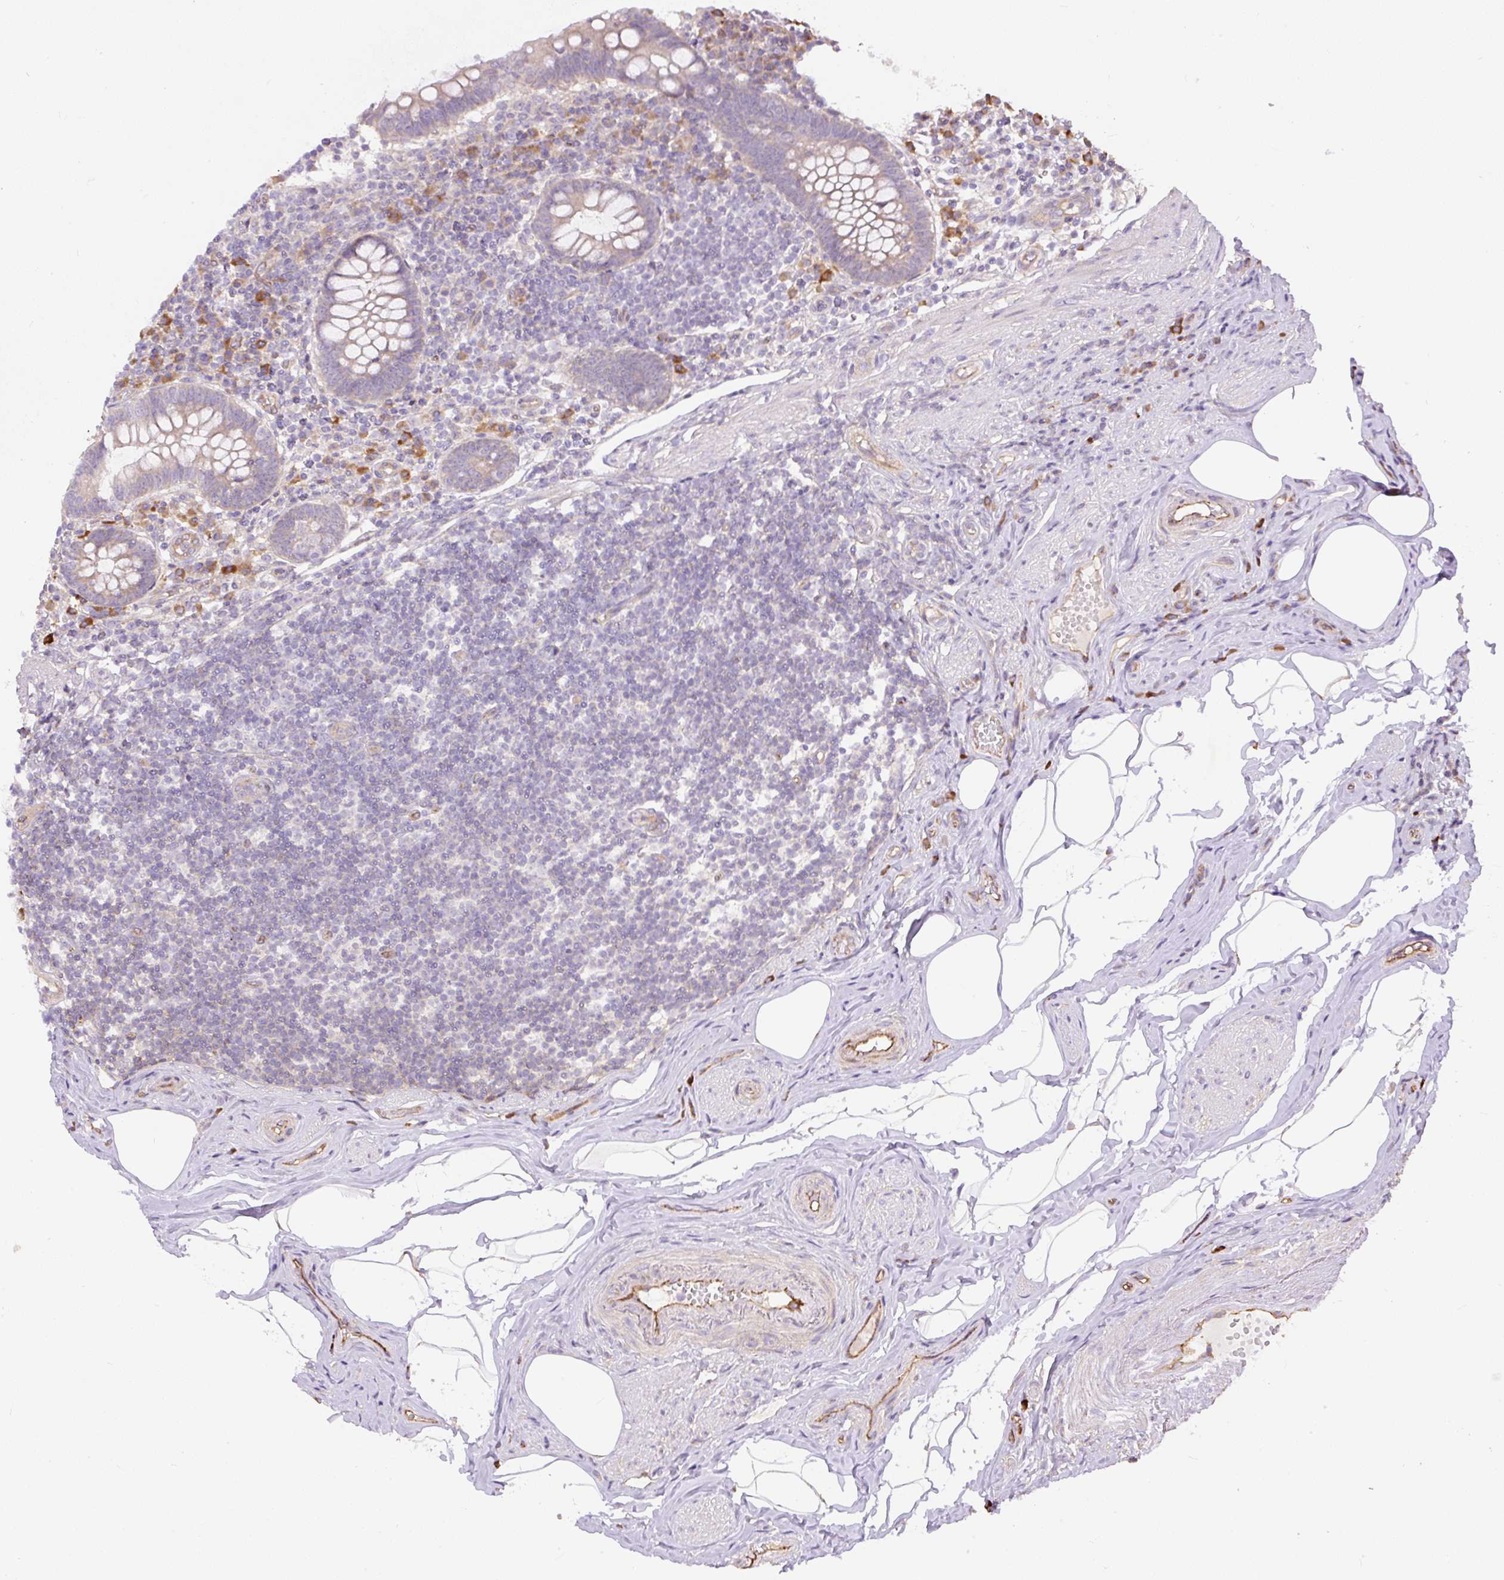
{"staining": {"intensity": "moderate", "quantity": "25%-75%", "location": "cytoplasmic/membranous"}, "tissue": "appendix", "cell_type": "Glandular cells", "image_type": "normal", "snomed": [{"axis": "morphology", "description": "Normal tissue, NOS"}, {"axis": "topography", "description": "Appendix"}], "caption": "About 25%-75% of glandular cells in benign human appendix demonstrate moderate cytoplasmic/membranous protein positivity as visualized by brown immunohistochemical staining.", "gene": "PPME1", "patient": {"sex": "female", "age": 56}}